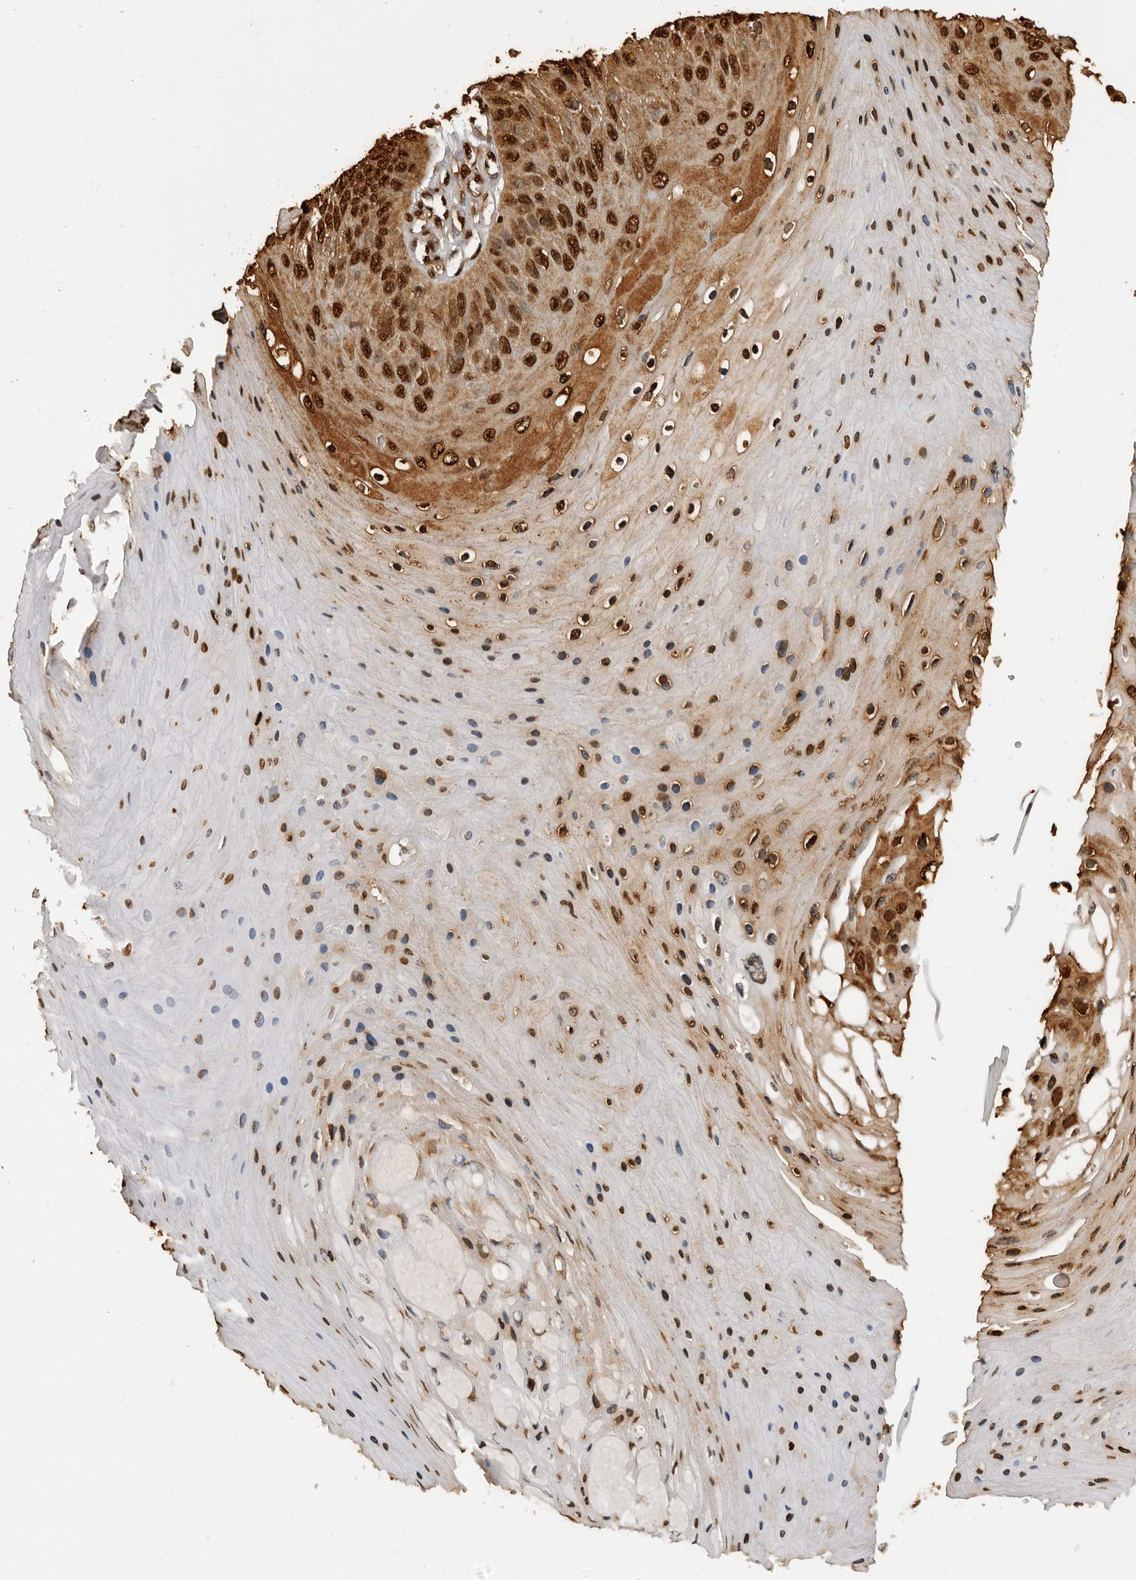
{"staining": {"intensity": "strong", "quantity": ">75%", "location": "cytoplasmic/membranous,nuclear"}, "tissue": "skin cancer", "cell_type": "Tumor cells", "image_type": "cancer", "snomed": [{"axis": "morphology", "description": "Squamous cell carcinoma, NOS"}, {"axis": "topography", "description": "Skin"}], "caption": "The histopathology image demonstrates staining of skin squamous cell carcinoma, revealing strong cytoplasmic/membranous and nuclear protein positivity (brown color) within tumor cells. (DAB (3,3'-diaminobenzidine) = brown stain, brightfield microscopy at high magnification).", "gene": "ZFP91", "patient": {"sex": "female", "age": 88}}